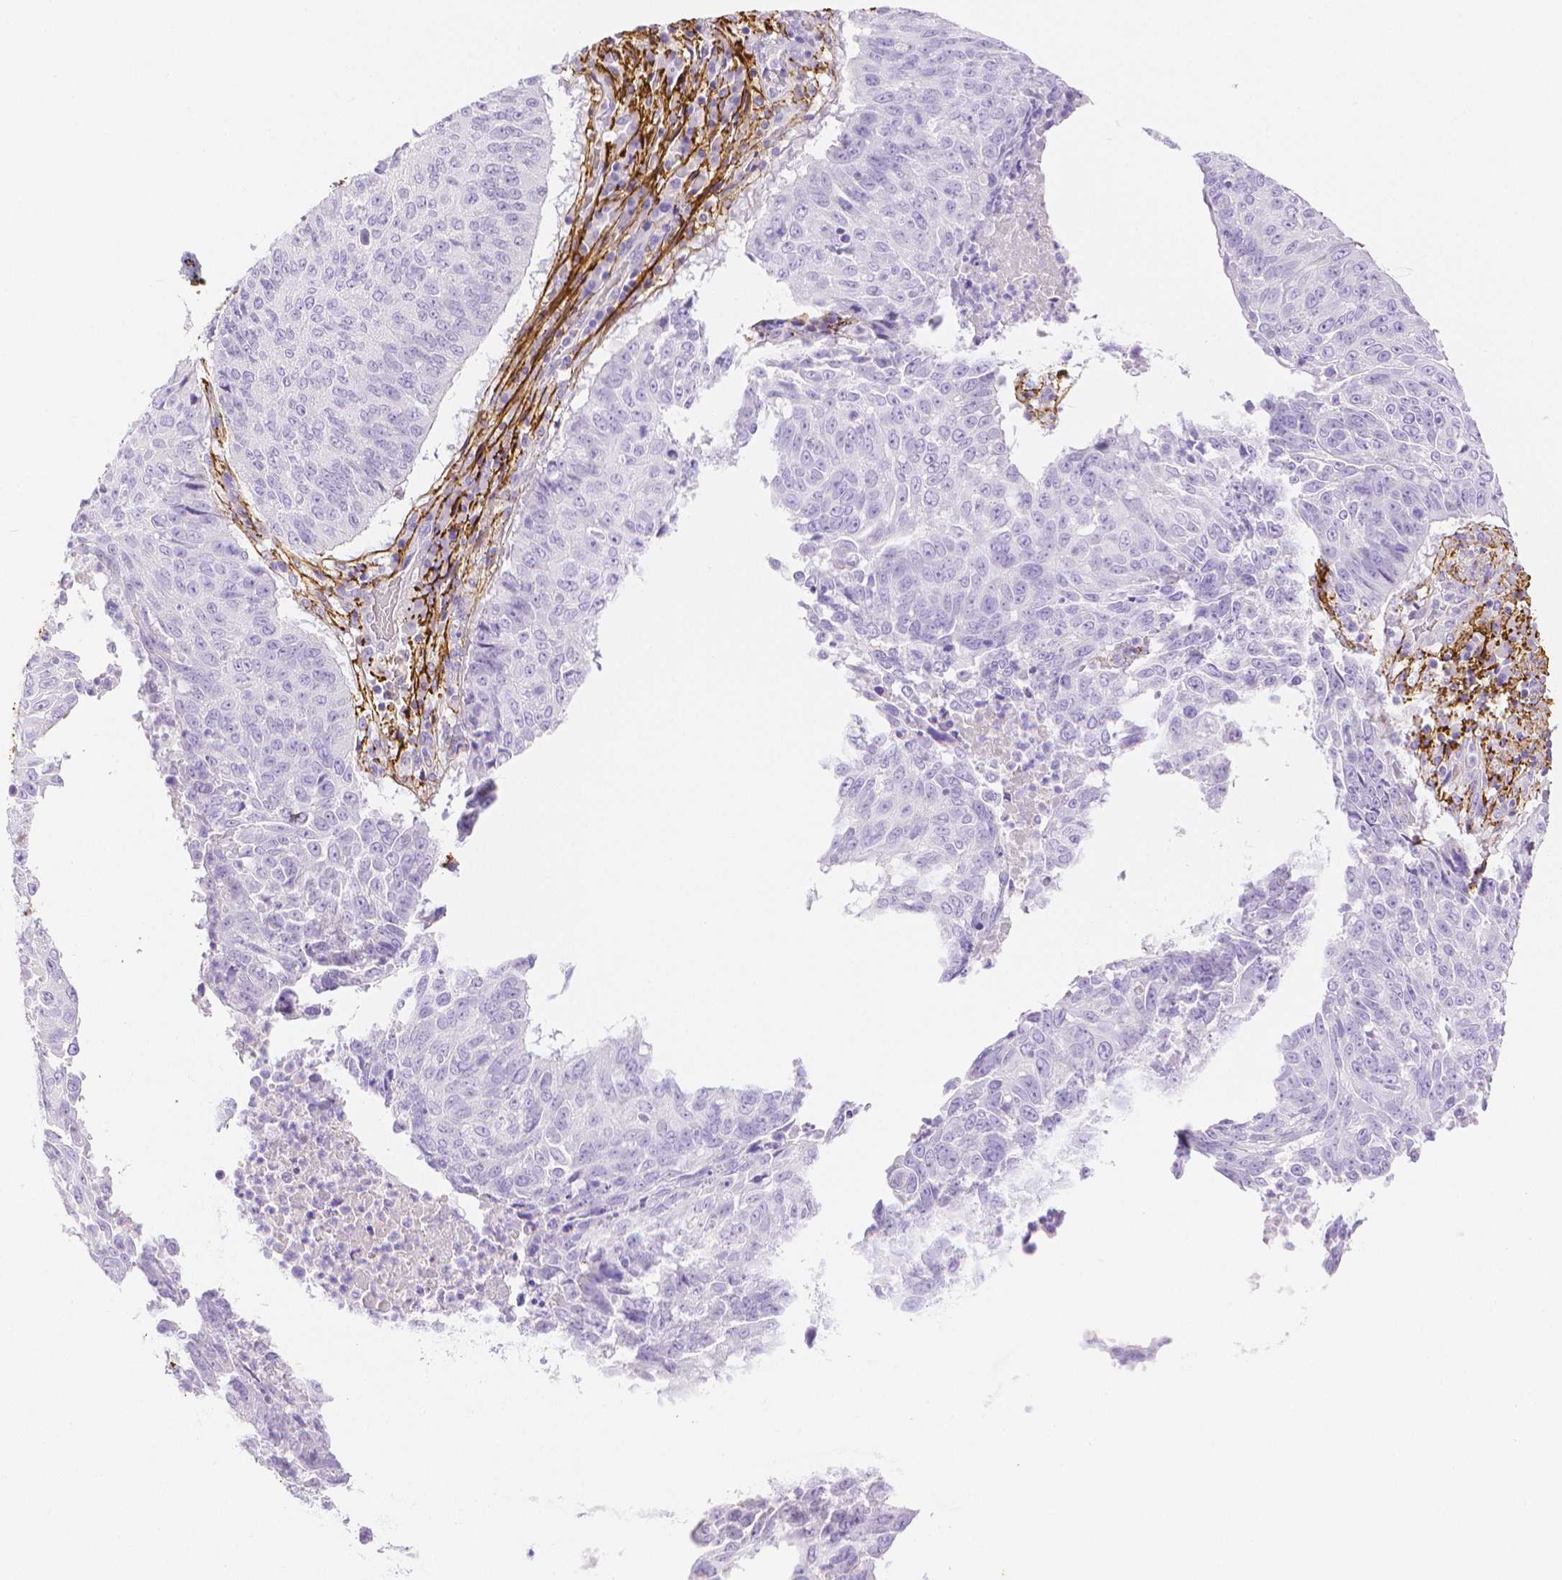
{"staining": {"intensity": "negative", "quantity": "none", "location": "none"}, "tissue": "lung cancer", "cell_type": "Tumor cells", "image_type": "cancer", "snomed": [{"axis": "morphology", "description": "Normal tissue, NOS"}, {"axis": "morphology", "description": "Squamous cell carcinoma, NOS"}, {"axis": "topography", "description": "Bronchus"}, {"axis": "topography", "description": "Lung"}], "caption": "The histopathology image reveals no significant staining in tumor cells of lung cancer.", "gene": "FBN1", "patient": {"sex": "male", "age": 64}}